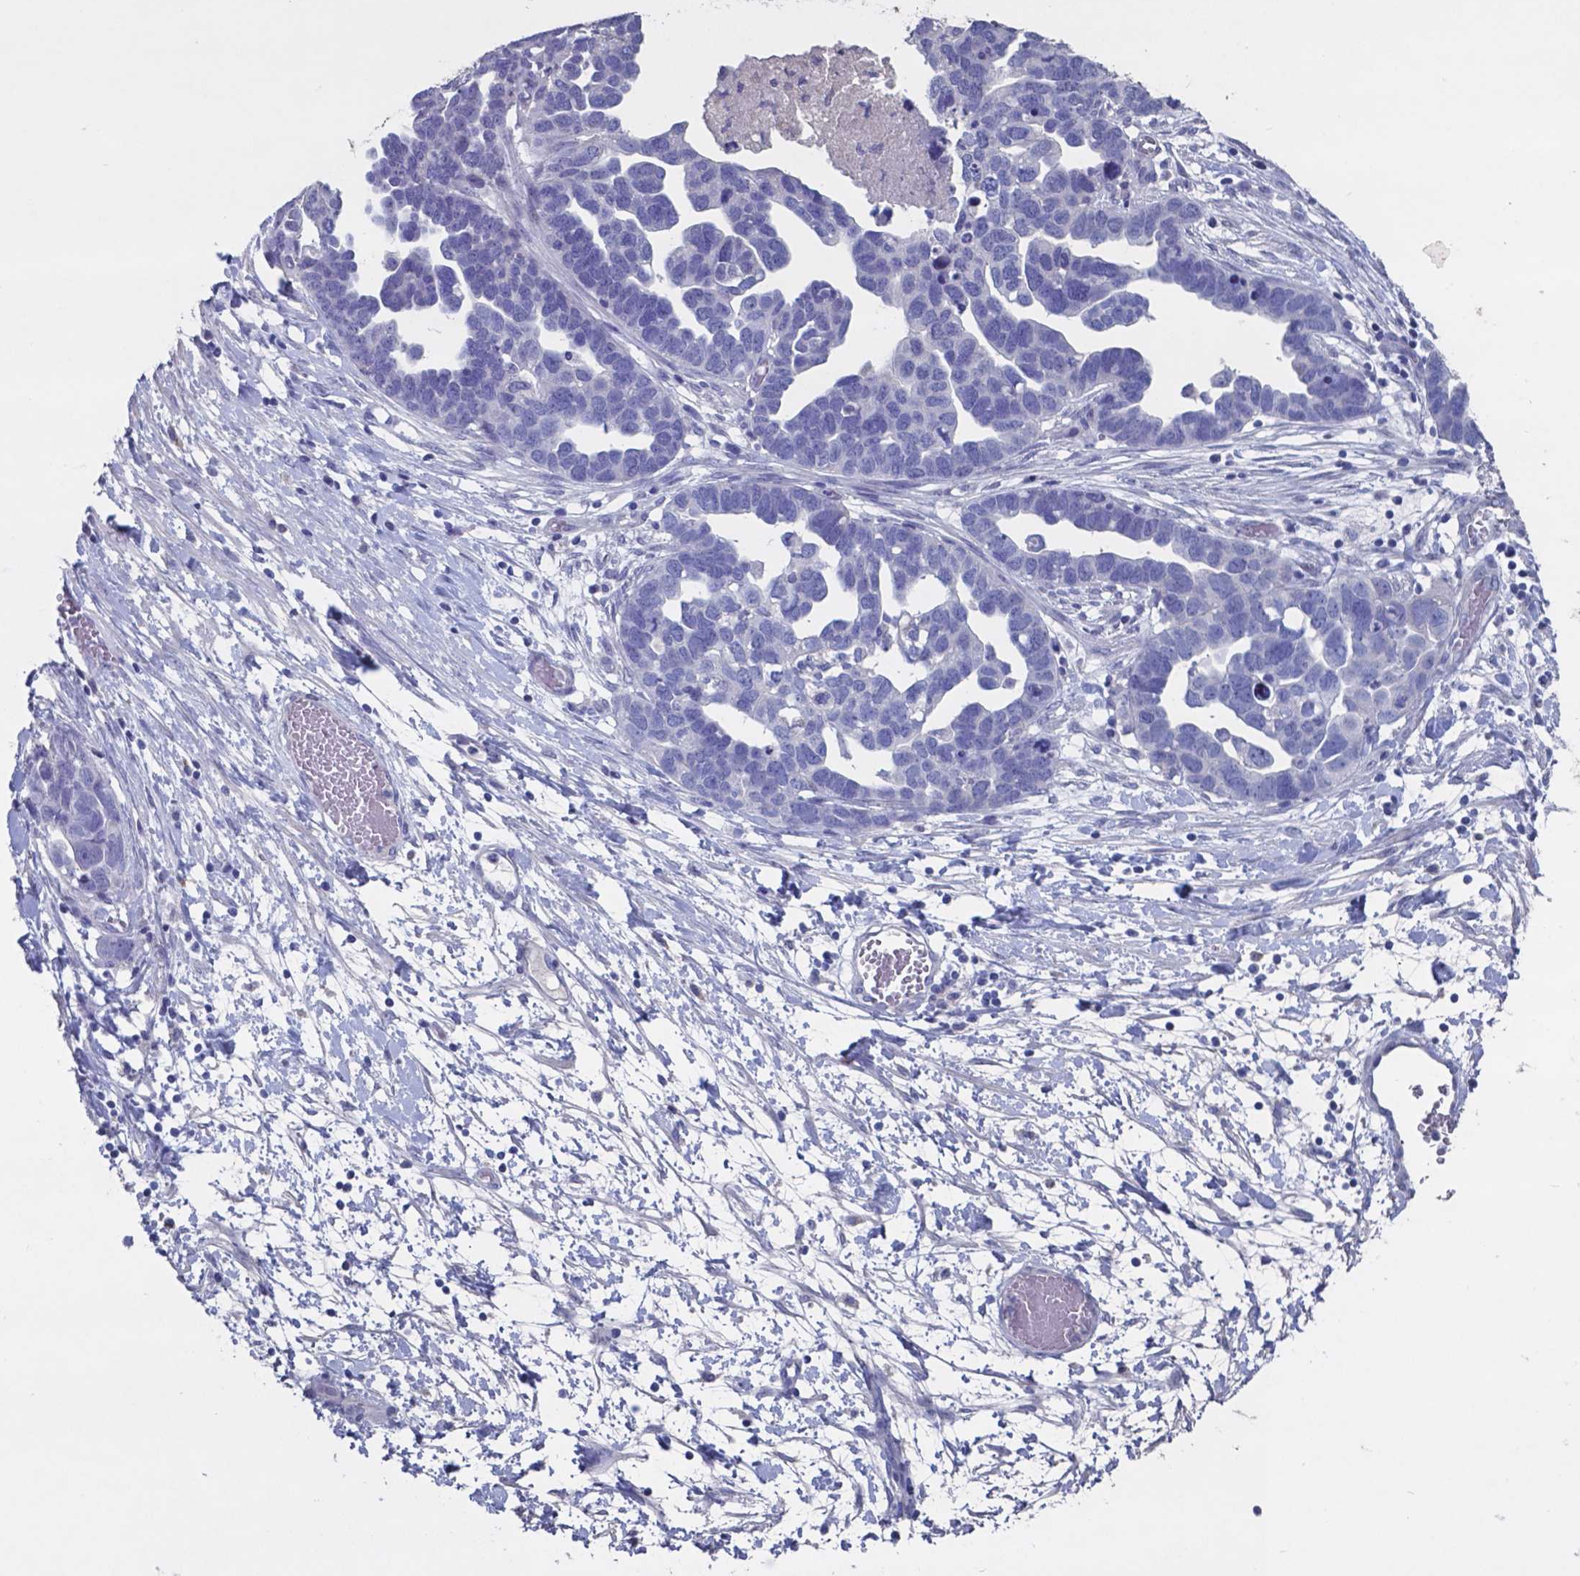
{"staining": {"intensity": "negative", "quantity": "none", "location": "none"}, "tissue": "ovarian cancer", "cell_type": "Tumor cells", "image_type": "cancer", "snomed": [{"axis": "morphology", "description": "Cystadenocarcinoma, serous, NOS"}, {"axis": "topography", "description": "Ovary"}], "caption": "An immunohistochemistry image of ovarian serous cystadenocarcinoma is shown. There is no staining in tumor cells of ovarian serous cystadenocarcinoma.", "gene": "TTR", "patient": {"sex": "female", "age": 54}}